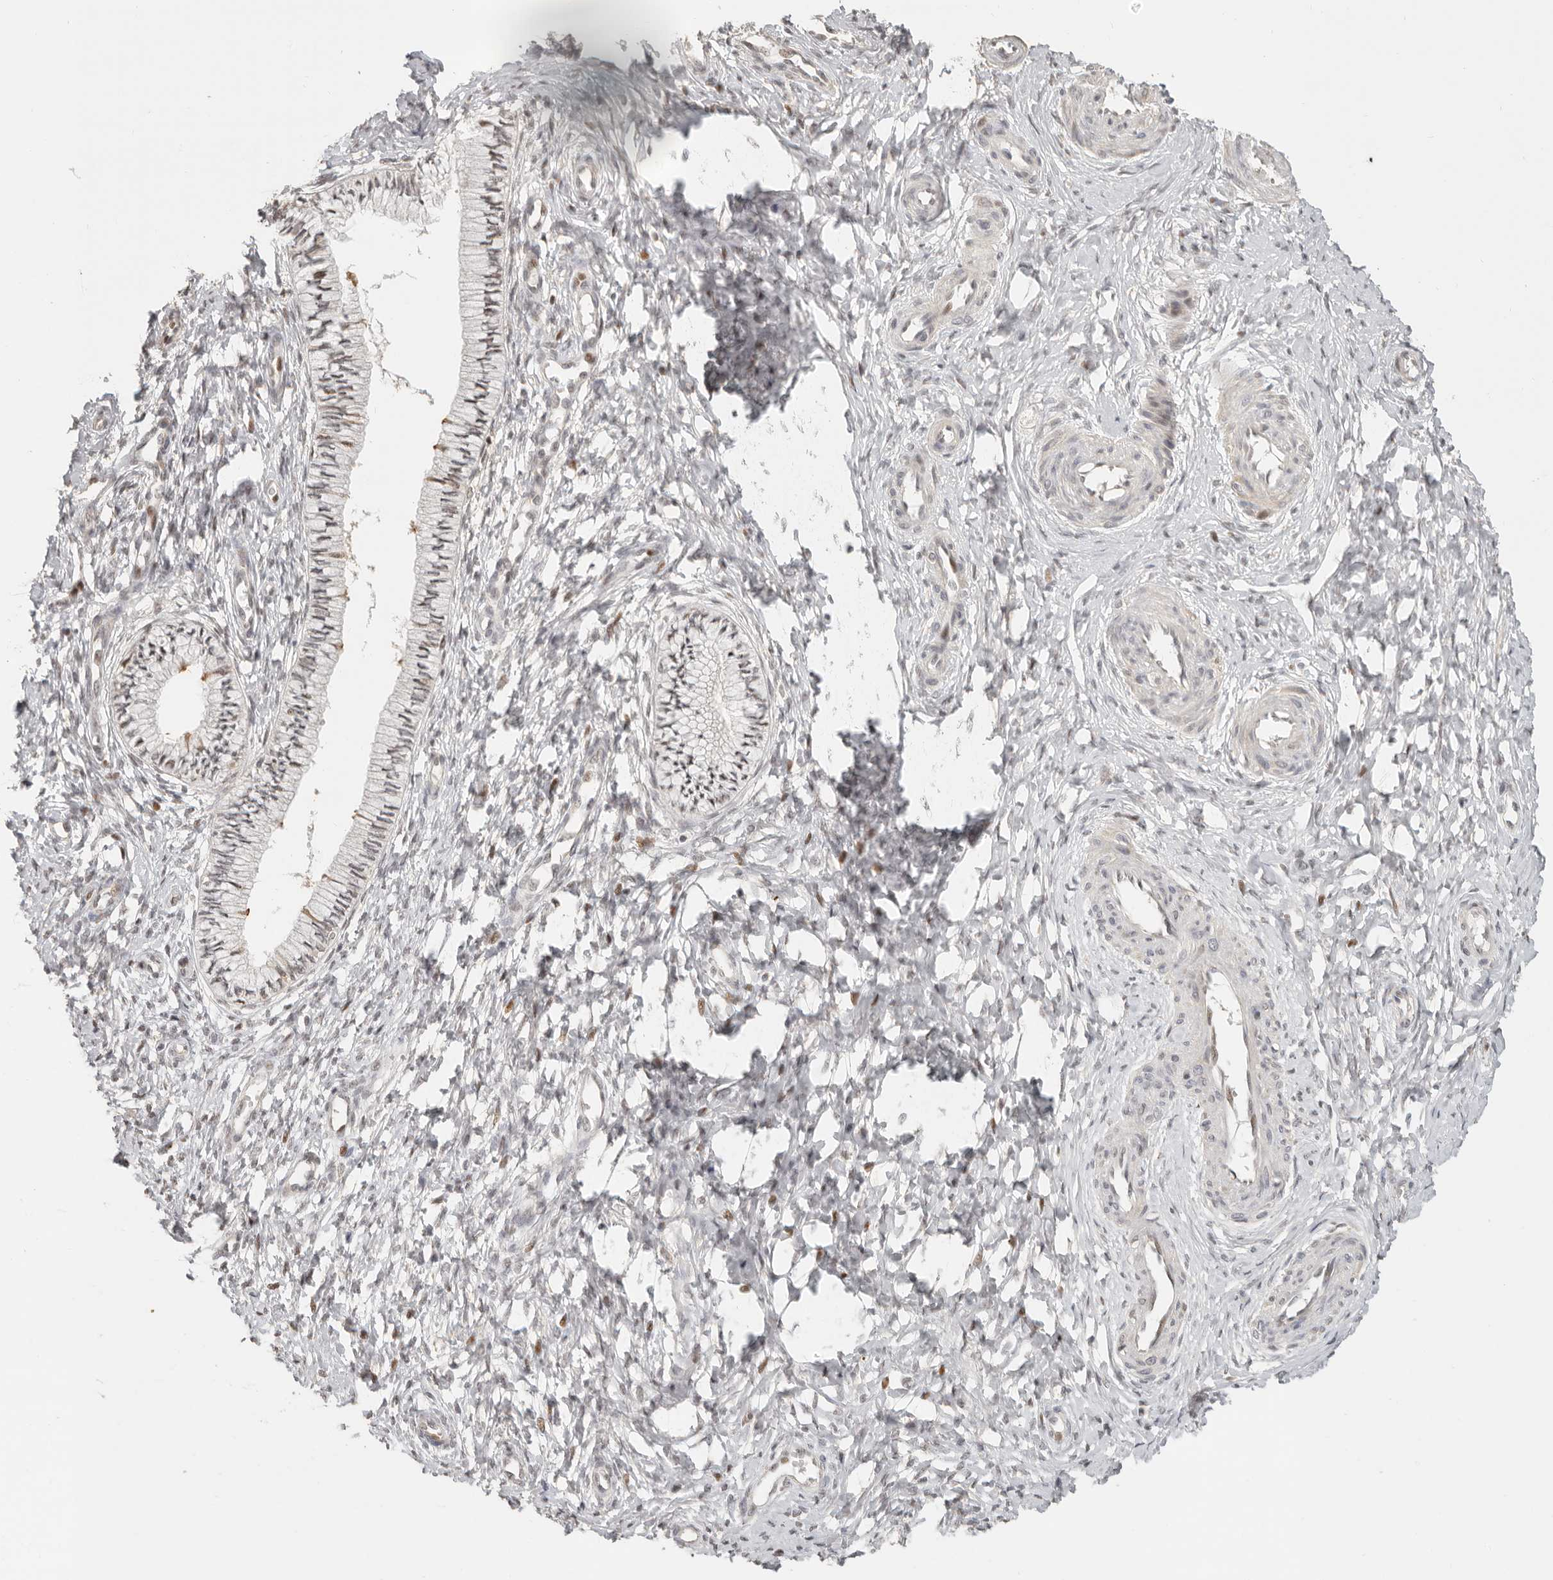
{"staining": {"intensity": "moderate", "quantity": "25%-75%", "location": "cytoplasmic/membranous,nuclear"}, "tissue": "cervix", "cell_type": "Glandular cells", "image_type": "normal", "snomed": [{"axis": "morphology", "description": "Normal tissue, NOS"}, {"axis": "topography", "description": "Cervix"}], "caption": "Protein analysis of benign cervix shows moderate cytoplasmic/membranous,nuclear positivity in approximately 25%-75% of glandular cells.", "gene": "GPBP1L1", "patient": {"sex": "female", "age": 36}}